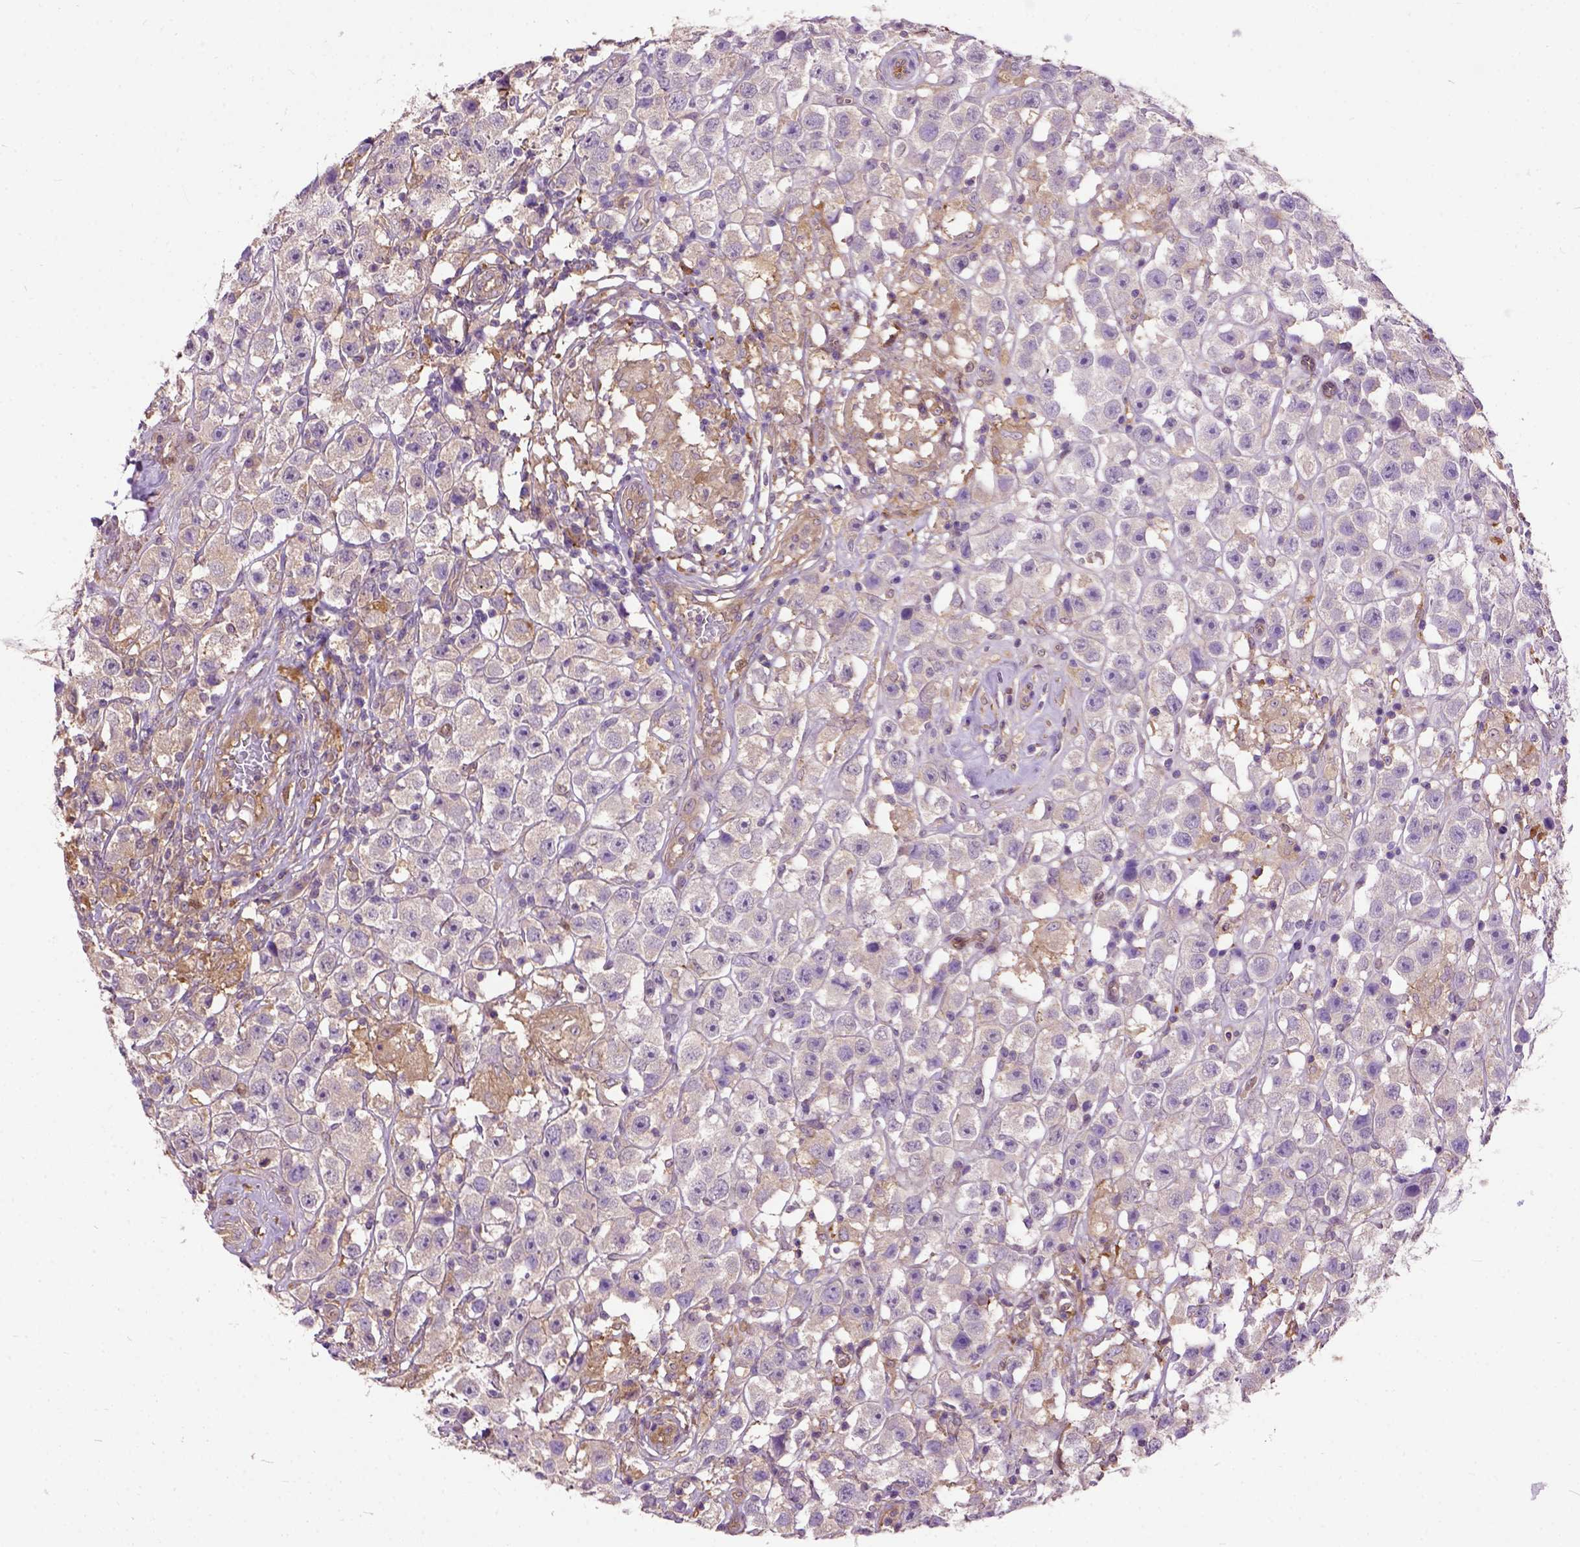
{"staining": {"intensity": "negative", "quantity": "none", "location": "none"}, "tissue": "testis cancer", "cell_type": "Tumor cells", "image_type": "cancer", "snomed": [{"axis": "morphology", "description": "Seminoma, NOS"}, {"axis": "topography", "description": "Testis"}], "caption": "Tumor cells are negative for protein expression in human testis cancer (seminoma).", "gene": "SEMA4F", "patient": {"sex": "male", "age": 45}}